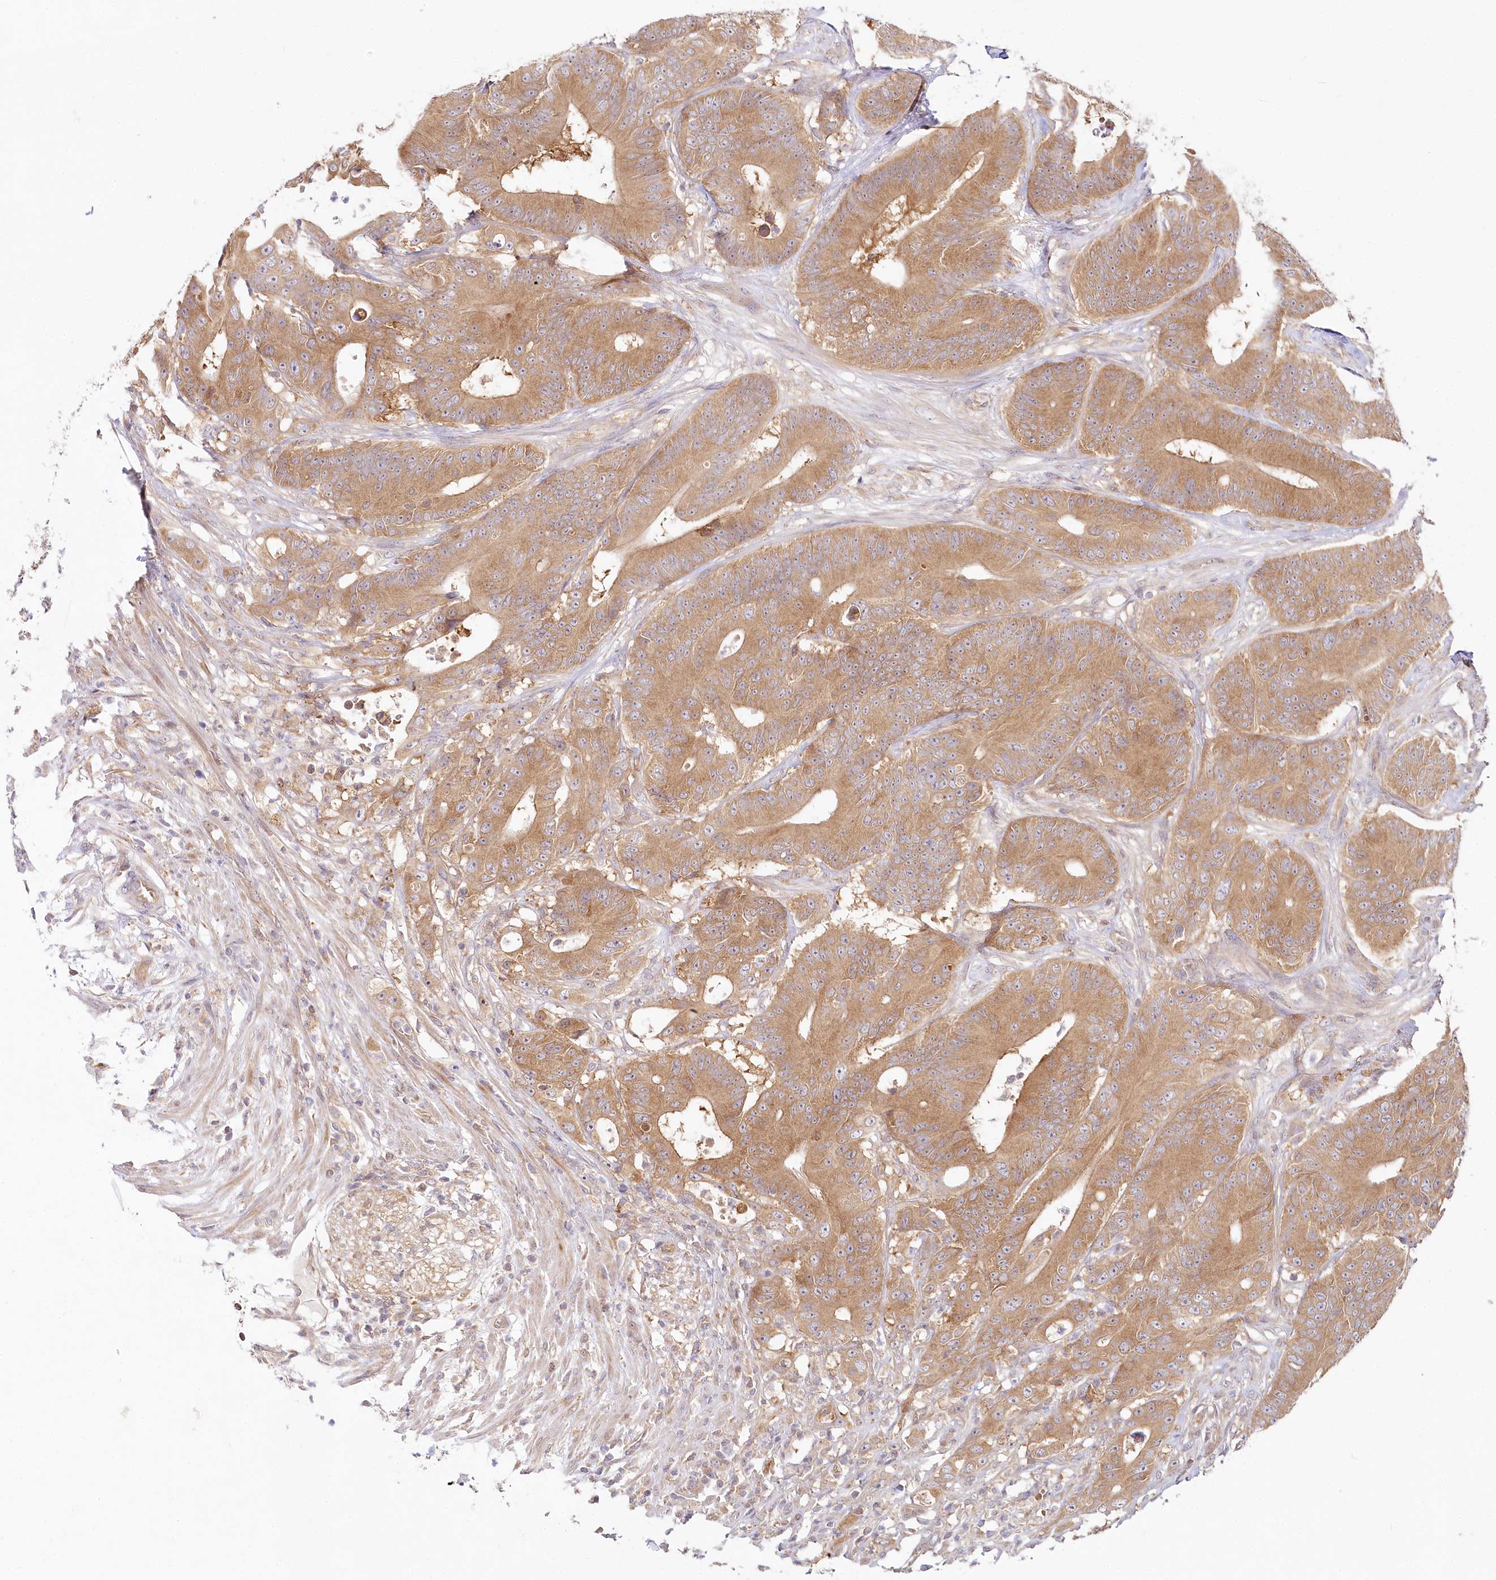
{"staining": {"intensity": "moderate", "quantity": ">75%", "location": "cytoplasmic/membranous"}, "tissue": "colorectal cancer", "cell_type": "Tumor cells", "image_type": "cancer", "snomed": [{"axis": "morphology", "description": "Adenocarcinoma, NOS"}, {"axis": "topography", "description": "Colon"}], "caption": "Immunohistochemistry image of colorectal cancer stained for a protein (brown), which shows medium levels of moderate cytoplasmic/membranous expression in approximately >75% of tumor cells.", "gene": "INPP4B", "patient": {"sex": "male", "age": 83}}